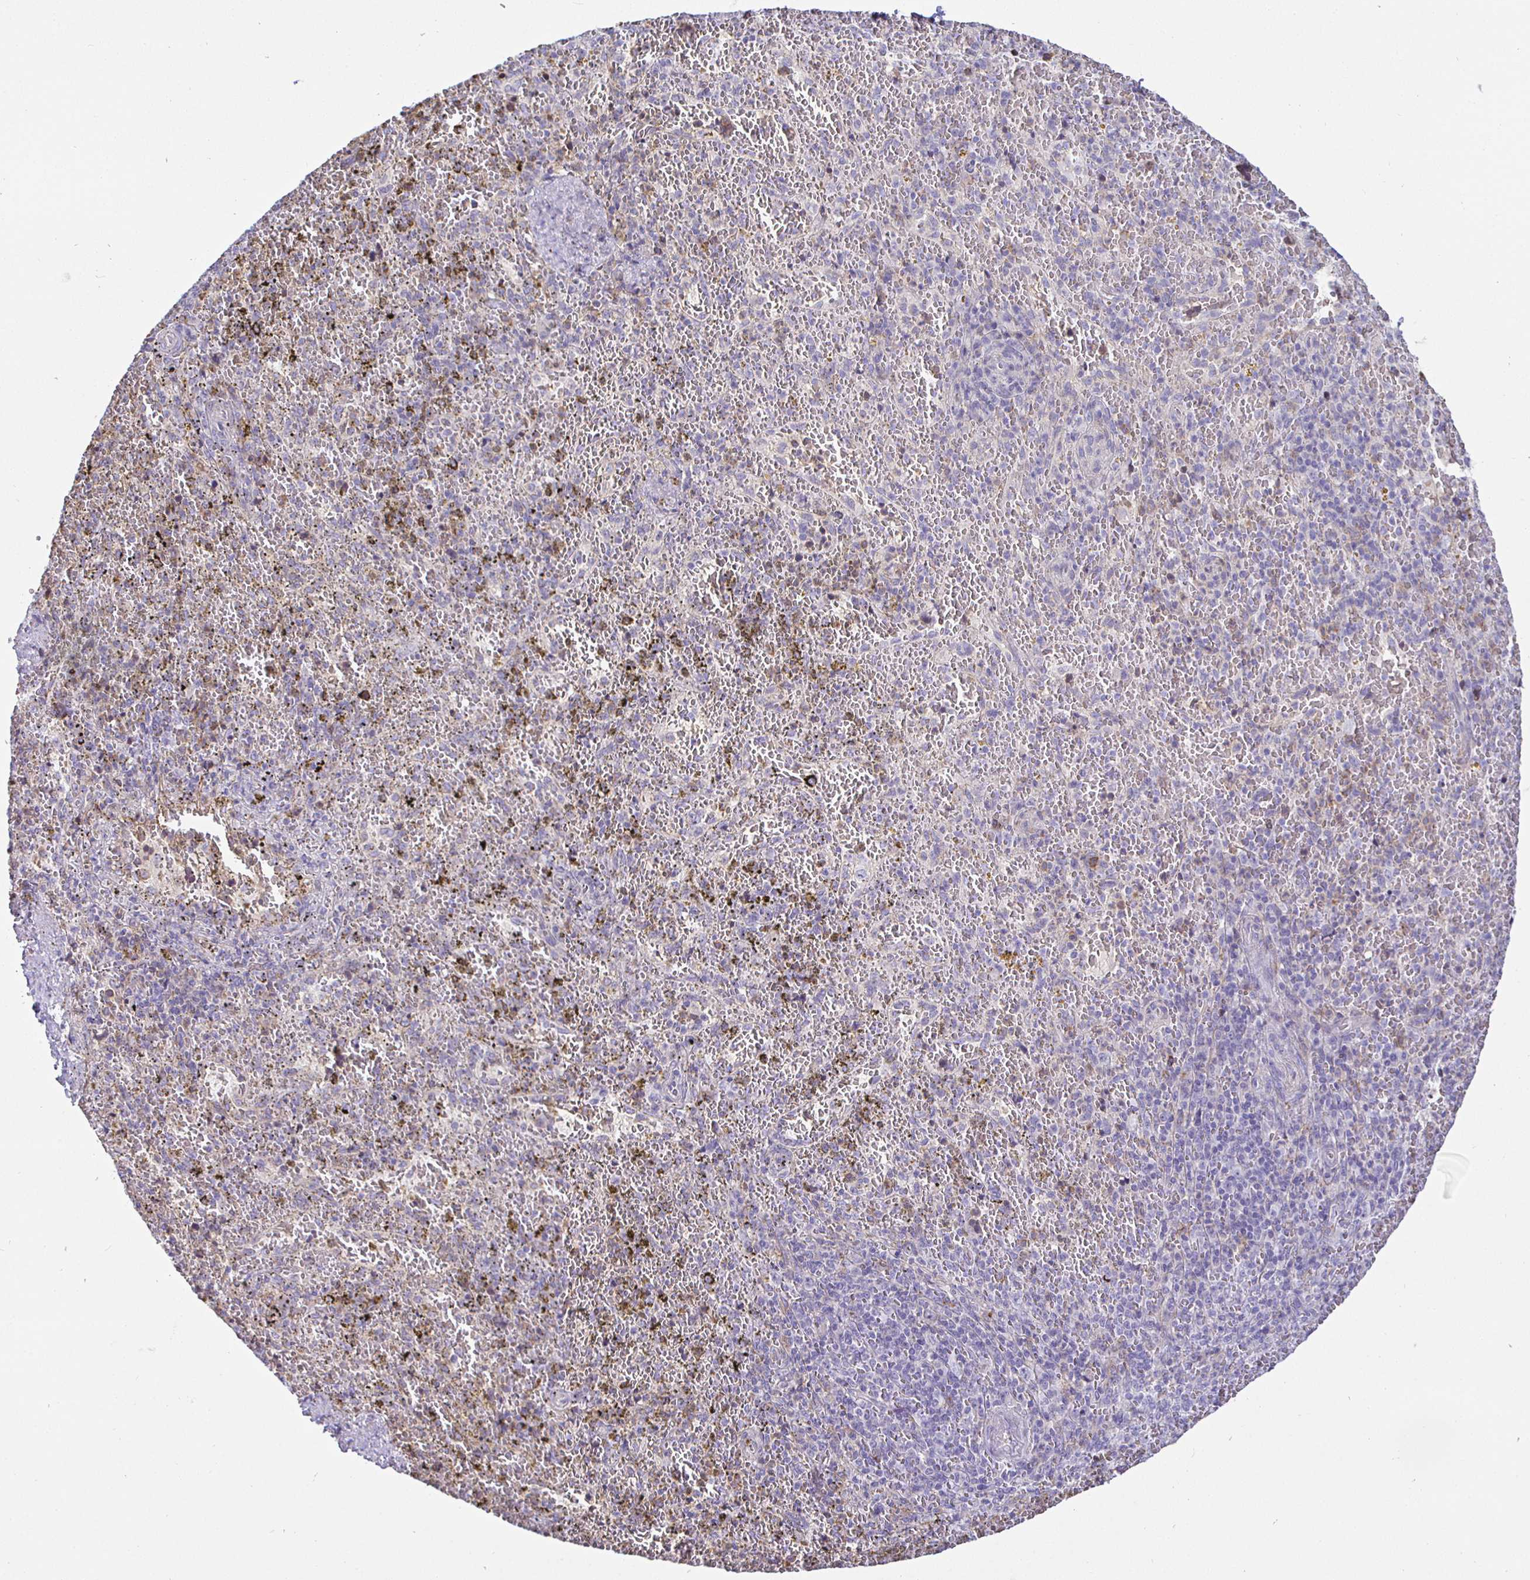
{"staining": {"intensity": "negative", "quantity": "none", "location": "none"}, "tissue": "spleen", "cell_type": "Cells in red pulp", "image_type": "normal", "snomed": [{"axis": "morphology", "description": "Normal tissue, NOS"}, {"axis": "topography", "description": "Spleen"}], "caption": "Micrograph shows no significant protein staining in cells in red pulp of unremarkable spleen.", "gene": "SIRPA", "patient": {"sex": "female", "age": 50}}